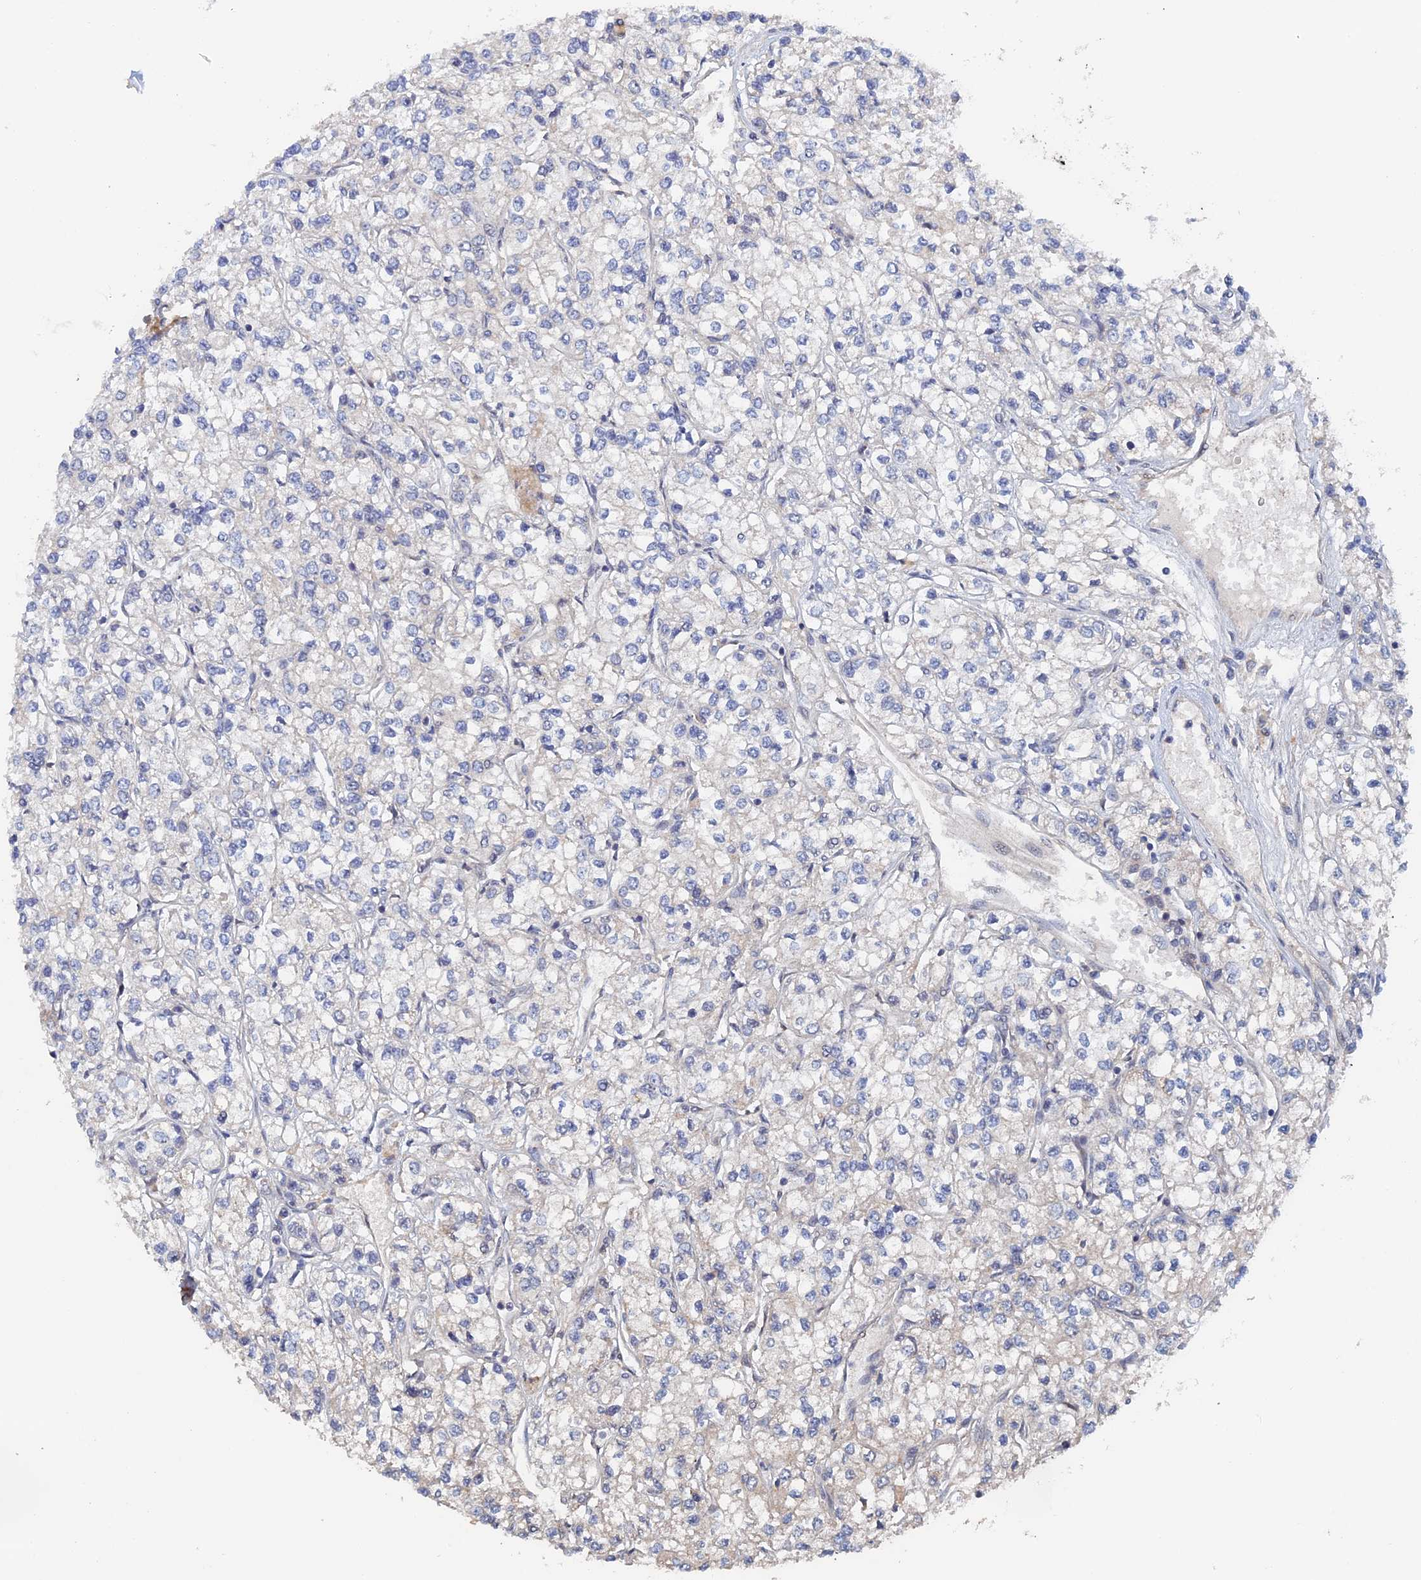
{"staining": {"intensity": "negative", "quantity": "none", "location": "none"}, "tissue": "renal cancer", "cell_type": "Tumor cells", "image_type": "cancer", "snomed": [{"axis": "morphology", "description": "Adenocarcinoma, NOS"}, {"axis": "topography", "description": "Kidney"}], "caption": "An image of human renal cancer (adenocarcinoma) is negative for staining in tumor cells.", "gene": "ELOVL6", "patient": {"sex": "male", "age": 80}}